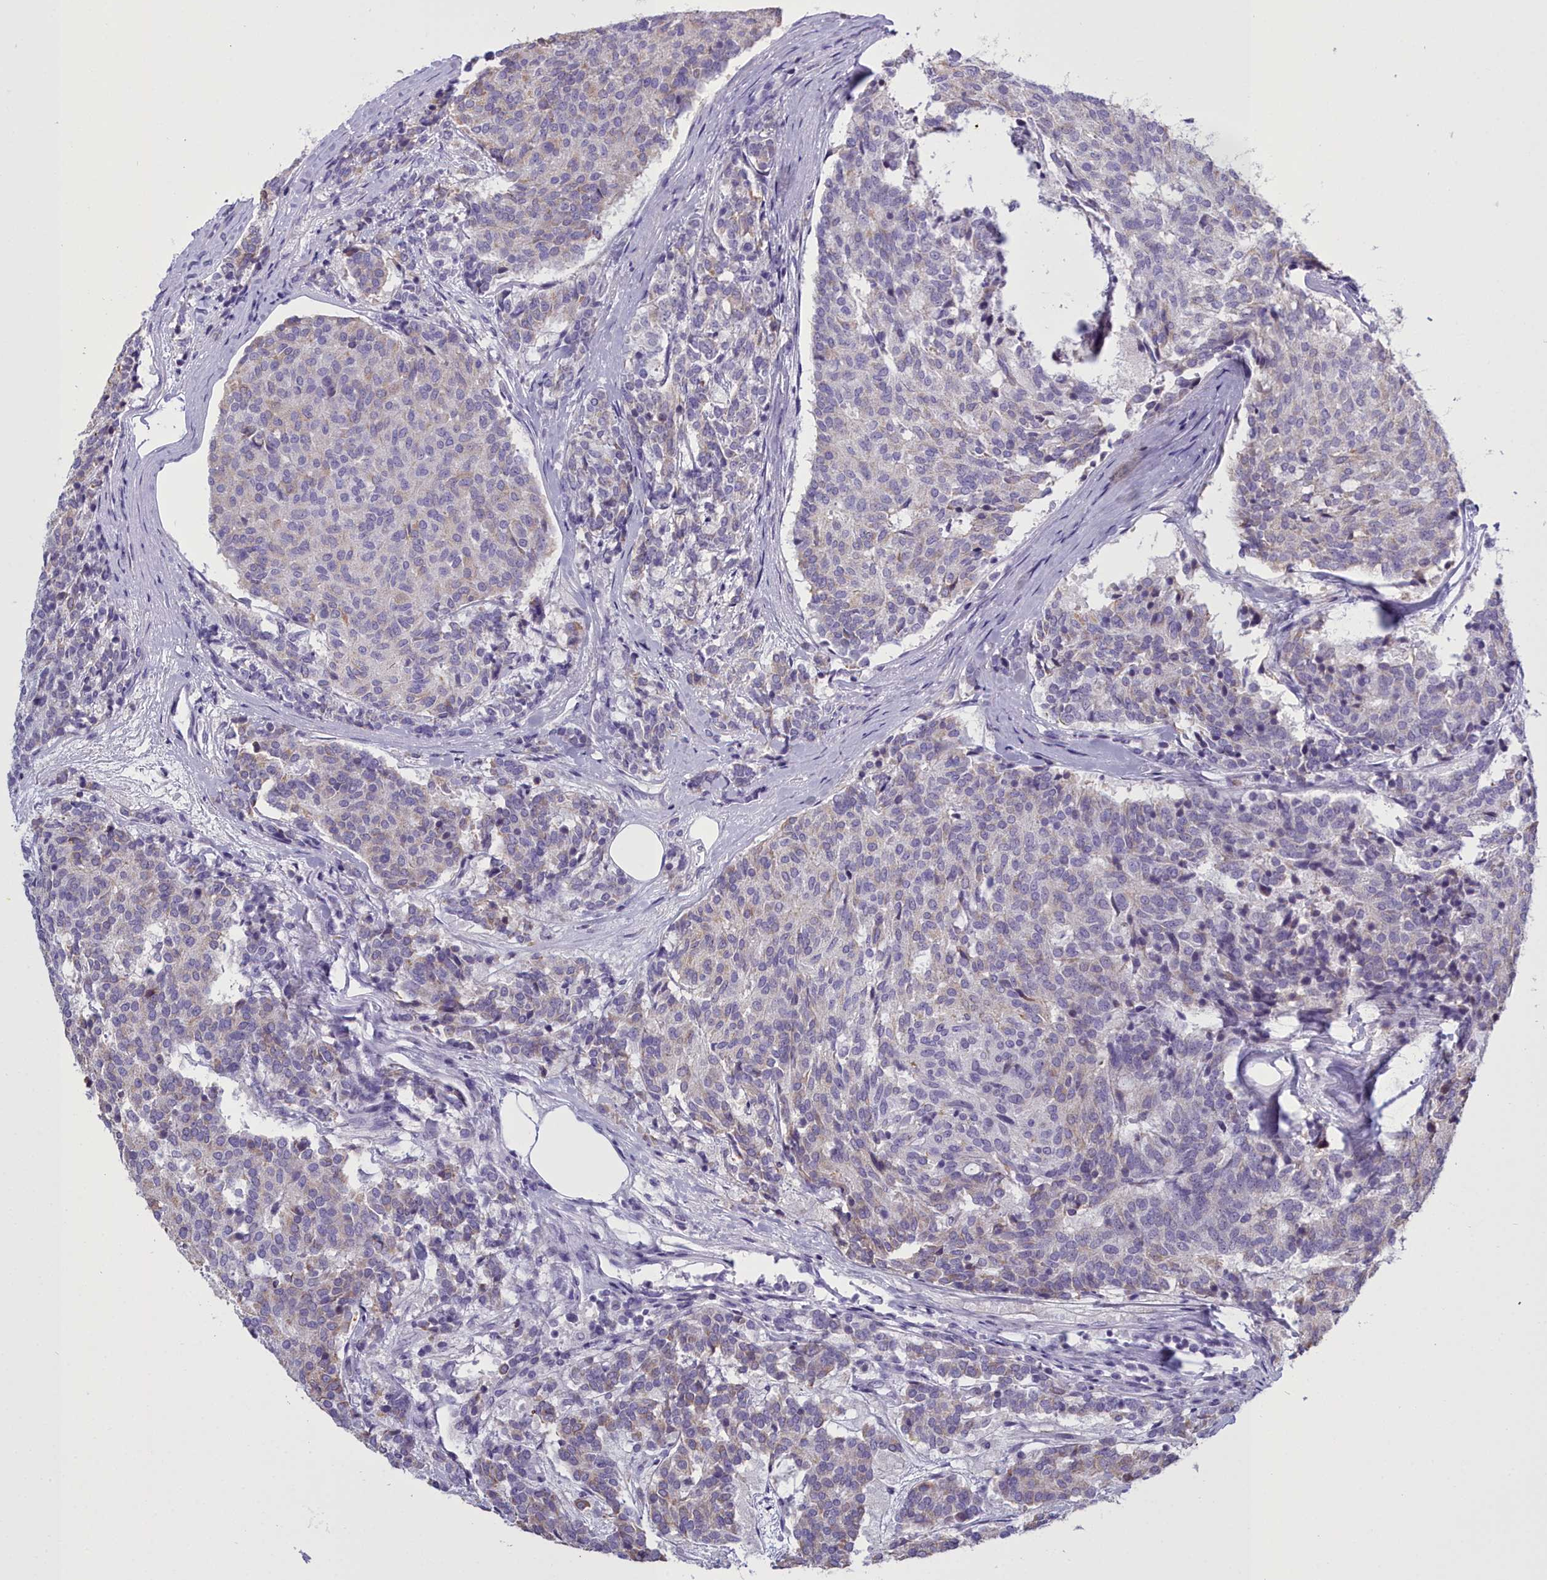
{"staining": {"intensity": "weak", "quantity": "<25%", "location": "cytoplasmic/membranous"}, "tissue": "carcinoid", "cell_type": "Tumor cells", "image_type": "cancer", "snomed": [{"axis": "morphology", "description": "Carcinoid, malignant, NOS"}, {"axis": "topography", "description": "Pancreas"}], "caption": "Protein analysis of malignant carcinoid shows no significant staining in tumor cells.", "gene": "MAP6", "patient": {"sex": "female", "age": 54}}